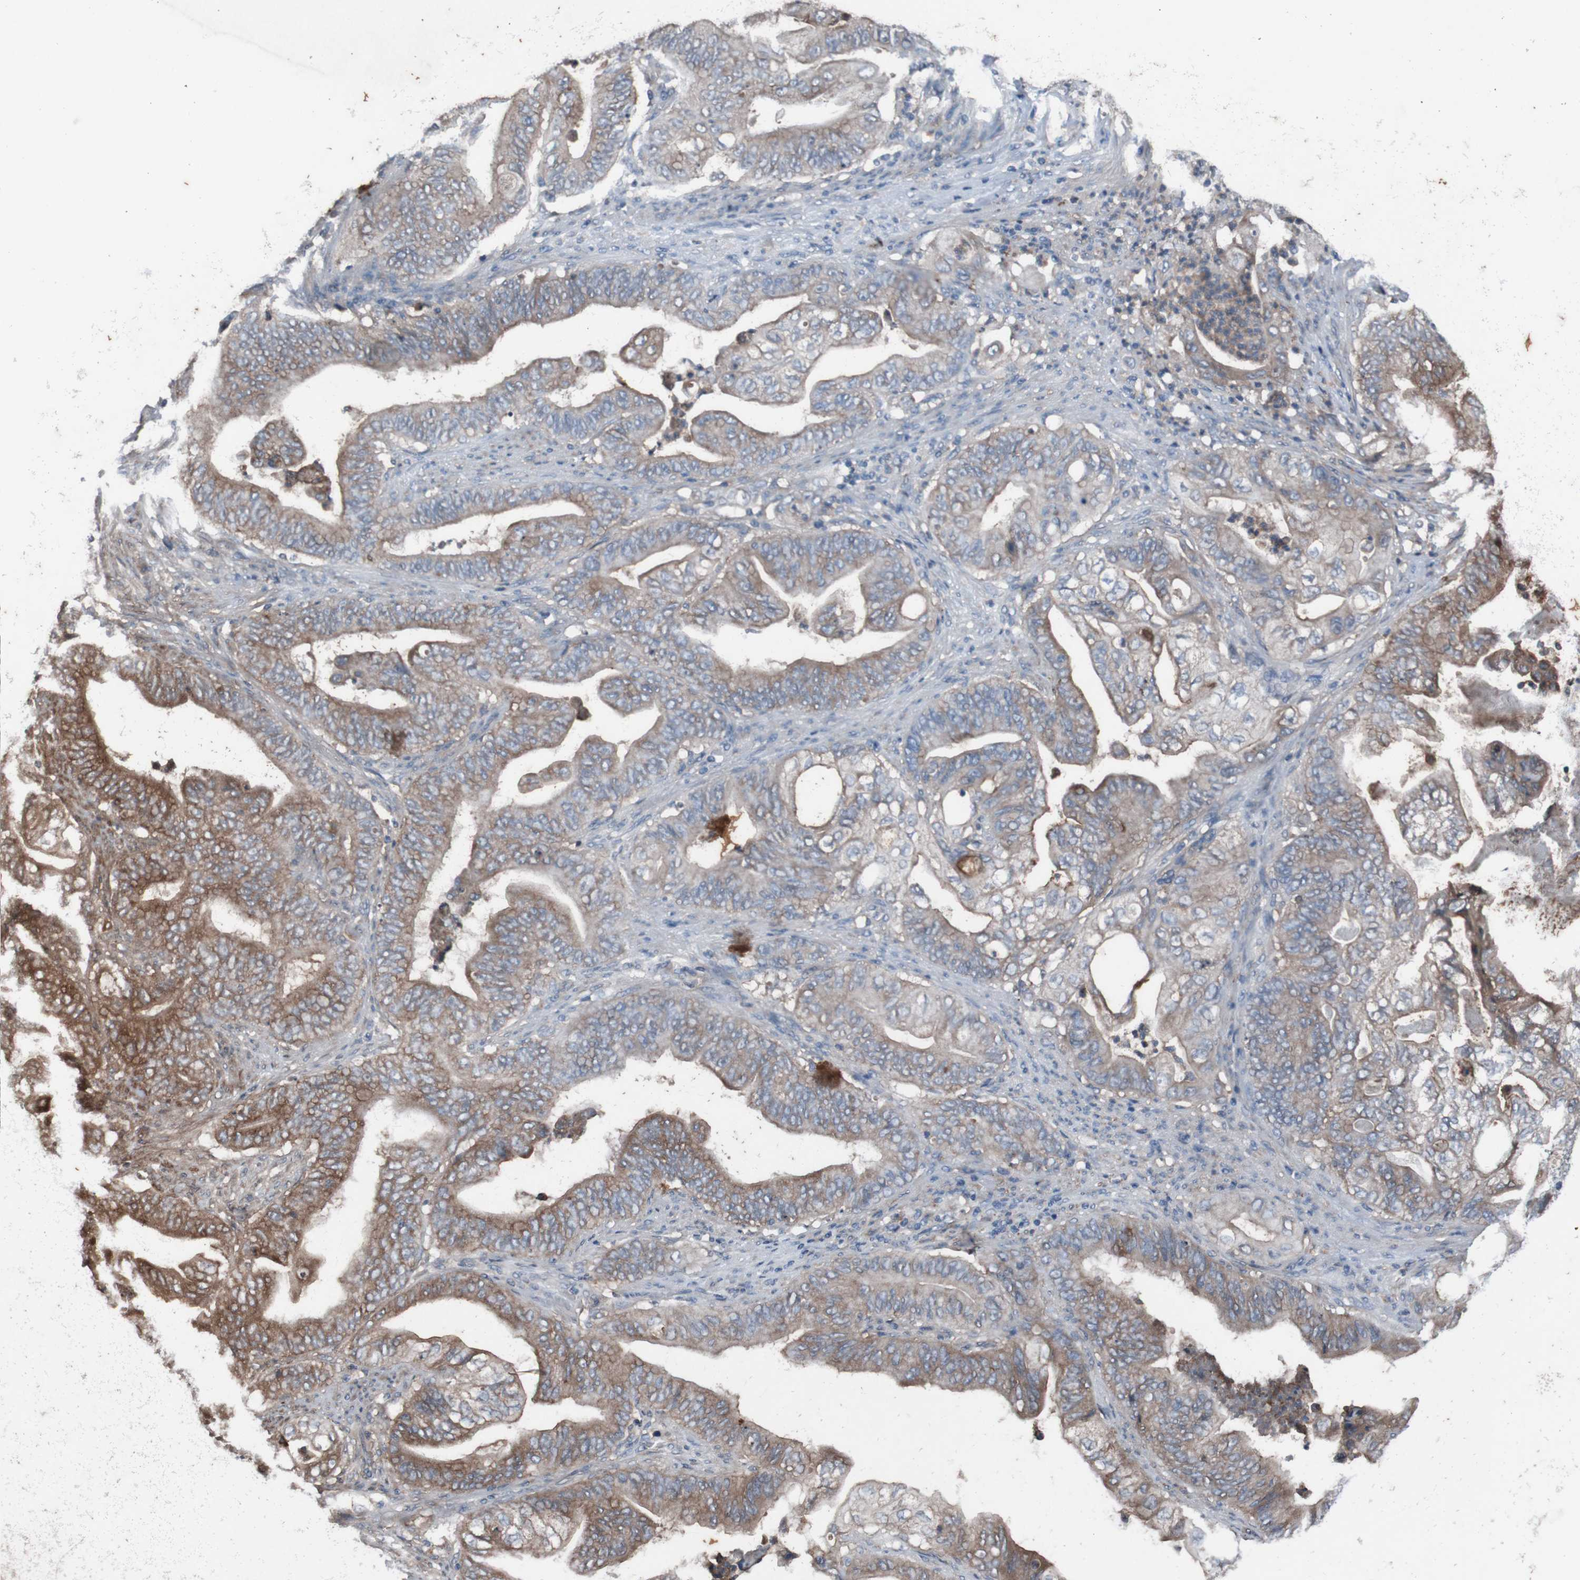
{"staining": {"intensity": "moderate", "quantity": "25%-75%", "location": "cytoplasmic/membranous"}, "tissue": "stomach cancer", "cell_type": "Tumor cells", "image_type": "cancer", "snomed": [{"axis": "morphology", "description": "Adenocarcinoma, NOS"}, {"axis": "topography", "description": "Stomach"}], "caption": "Human adenocarcinoma (stomach) stained with a protein marker reveals moderate staining in tumor cells.", "gene": "RAB5B", "patient": {"sex": "female", "age": 73}}